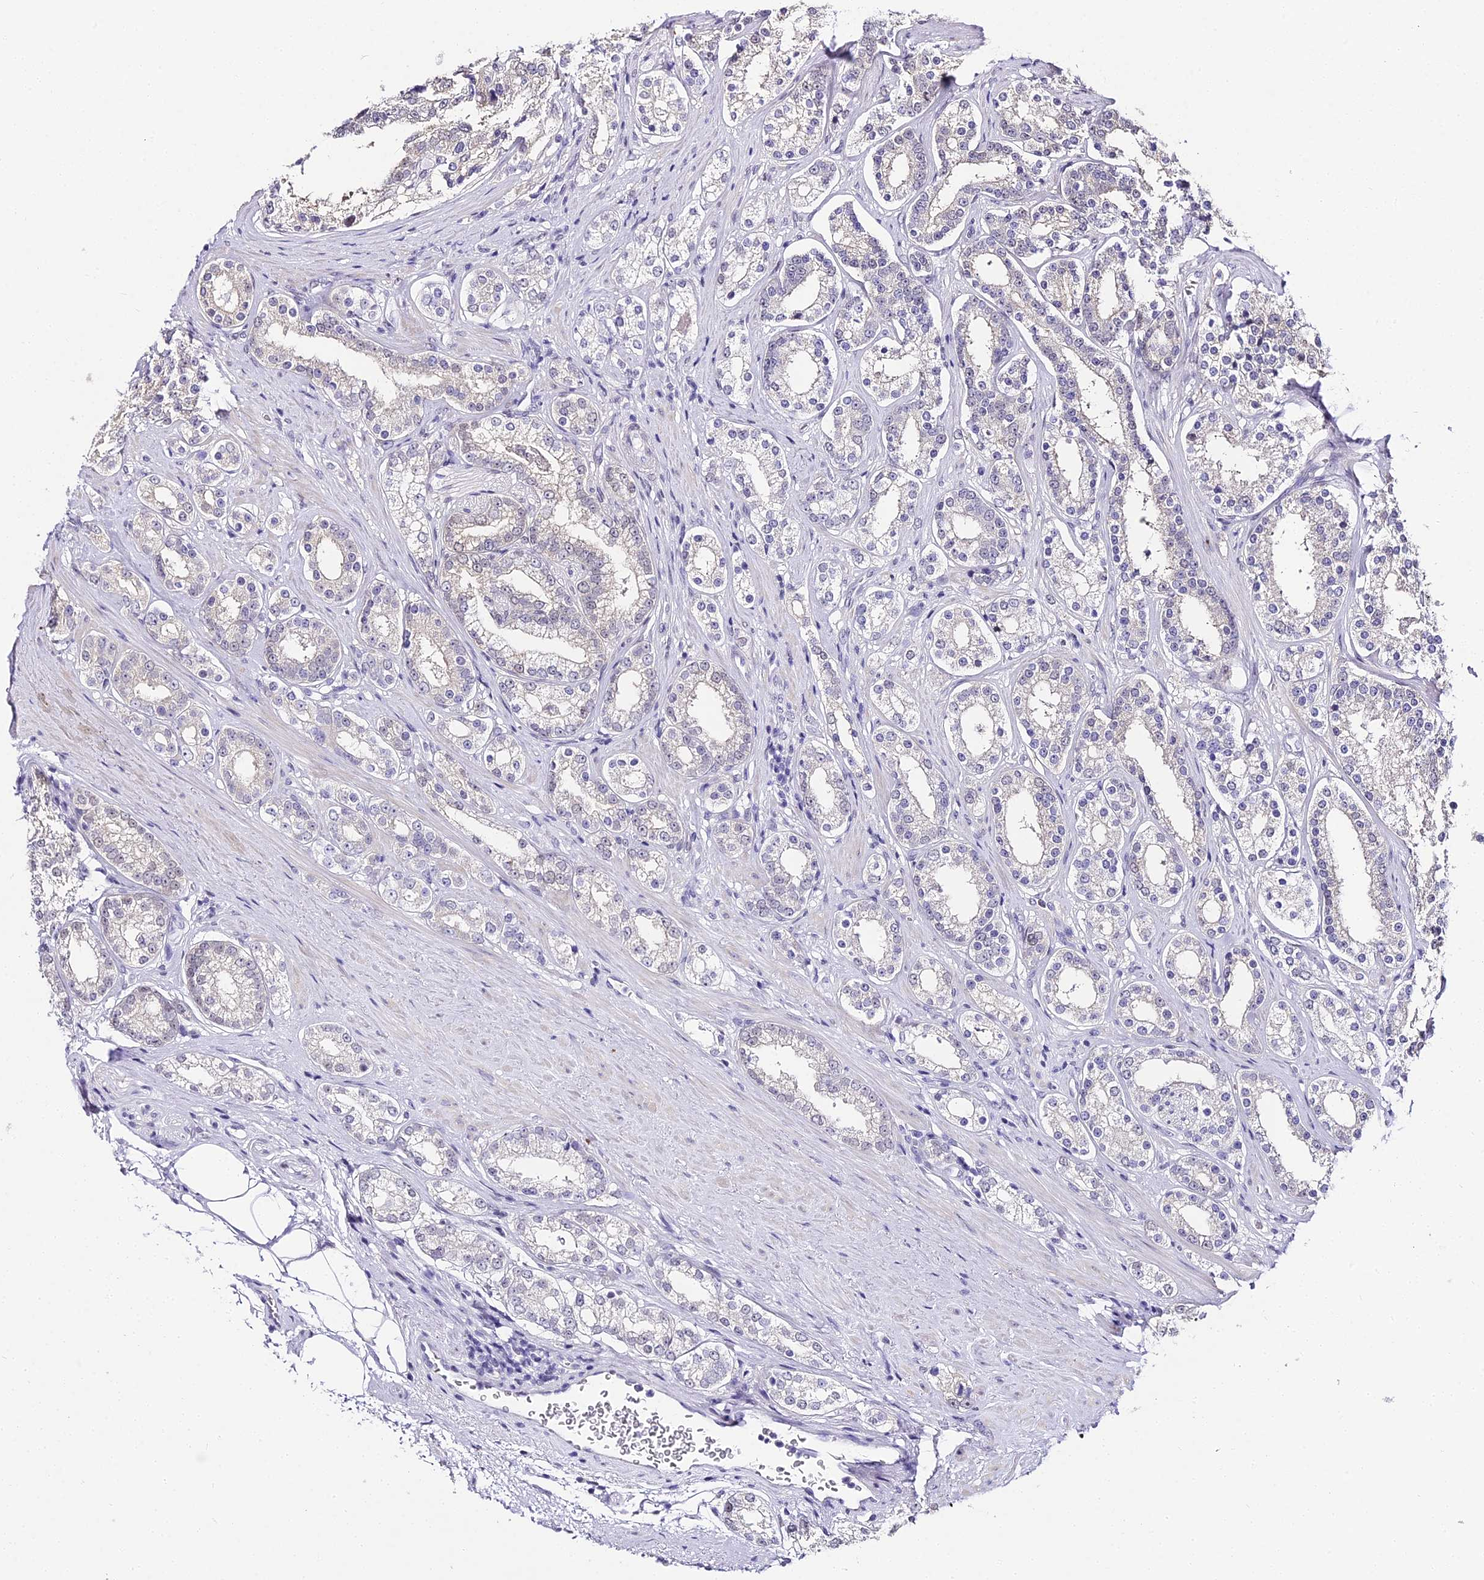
{"staining": {"intensity": "negative", "quantity": "none", "location": "none"}, "tissue": "prostate cancer", "cell_type": "Tumor cells", "image_type": "cancer", "snomed": [{"axis": "morphology", "description": "Normal tissue, NOS"}, {"axis": "morphology", "description": "Adenocarcinoma, High grade"}, {"axis": "topography", "description": "Prostate"}], "caption": "Immunohistochemistry of human high-grade adenocarcinoma (prostate) exhibits no expression in tumor cells. The staining is performed using DAB brown chromogen with nuclei counter-stained in using hematoxylin.", "gene": "ABHD14A-ACY1", "patient": {"sex": "male", "age": 83}}